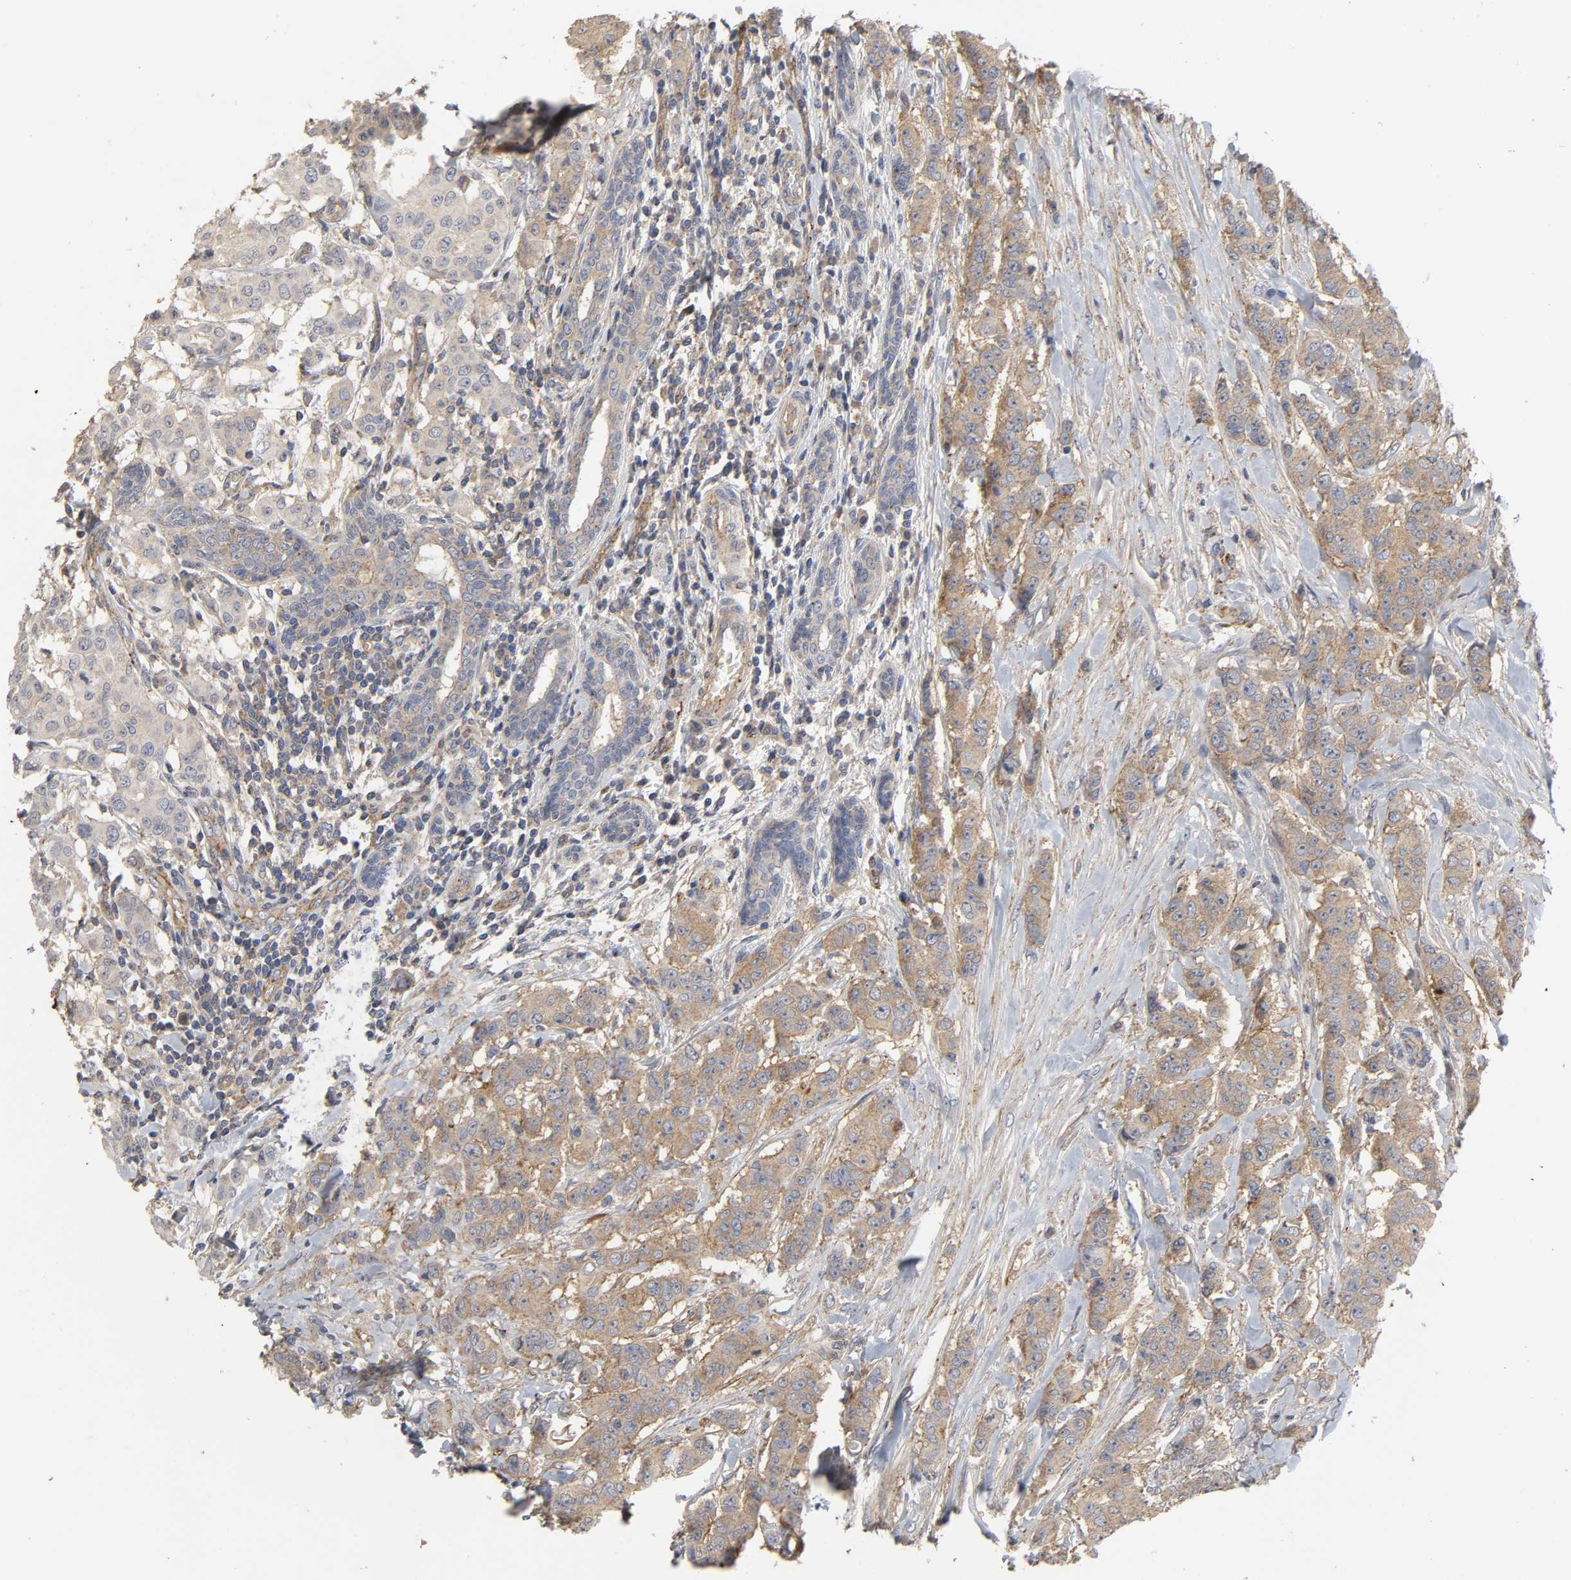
{"staining": {"intensity": "strong", "quantity": ">75%", "location": "cytoplasmic/membranous"}, "tissue": "breast cancer", "cell_type": "Tumor cells", "image_type": "cancer", "snomed": [{"axis": "morphology", "description": "Duct carcinoma"}, {"axis": "topography", "description": "Breast"}], "caption": "An image of human breast cancer stained for a protein displays strong cytoplasmic/membranous brown staining in tumor cells.", "gene": "SH3GLB1", "patient": {"sex": "female", "age": 40}}